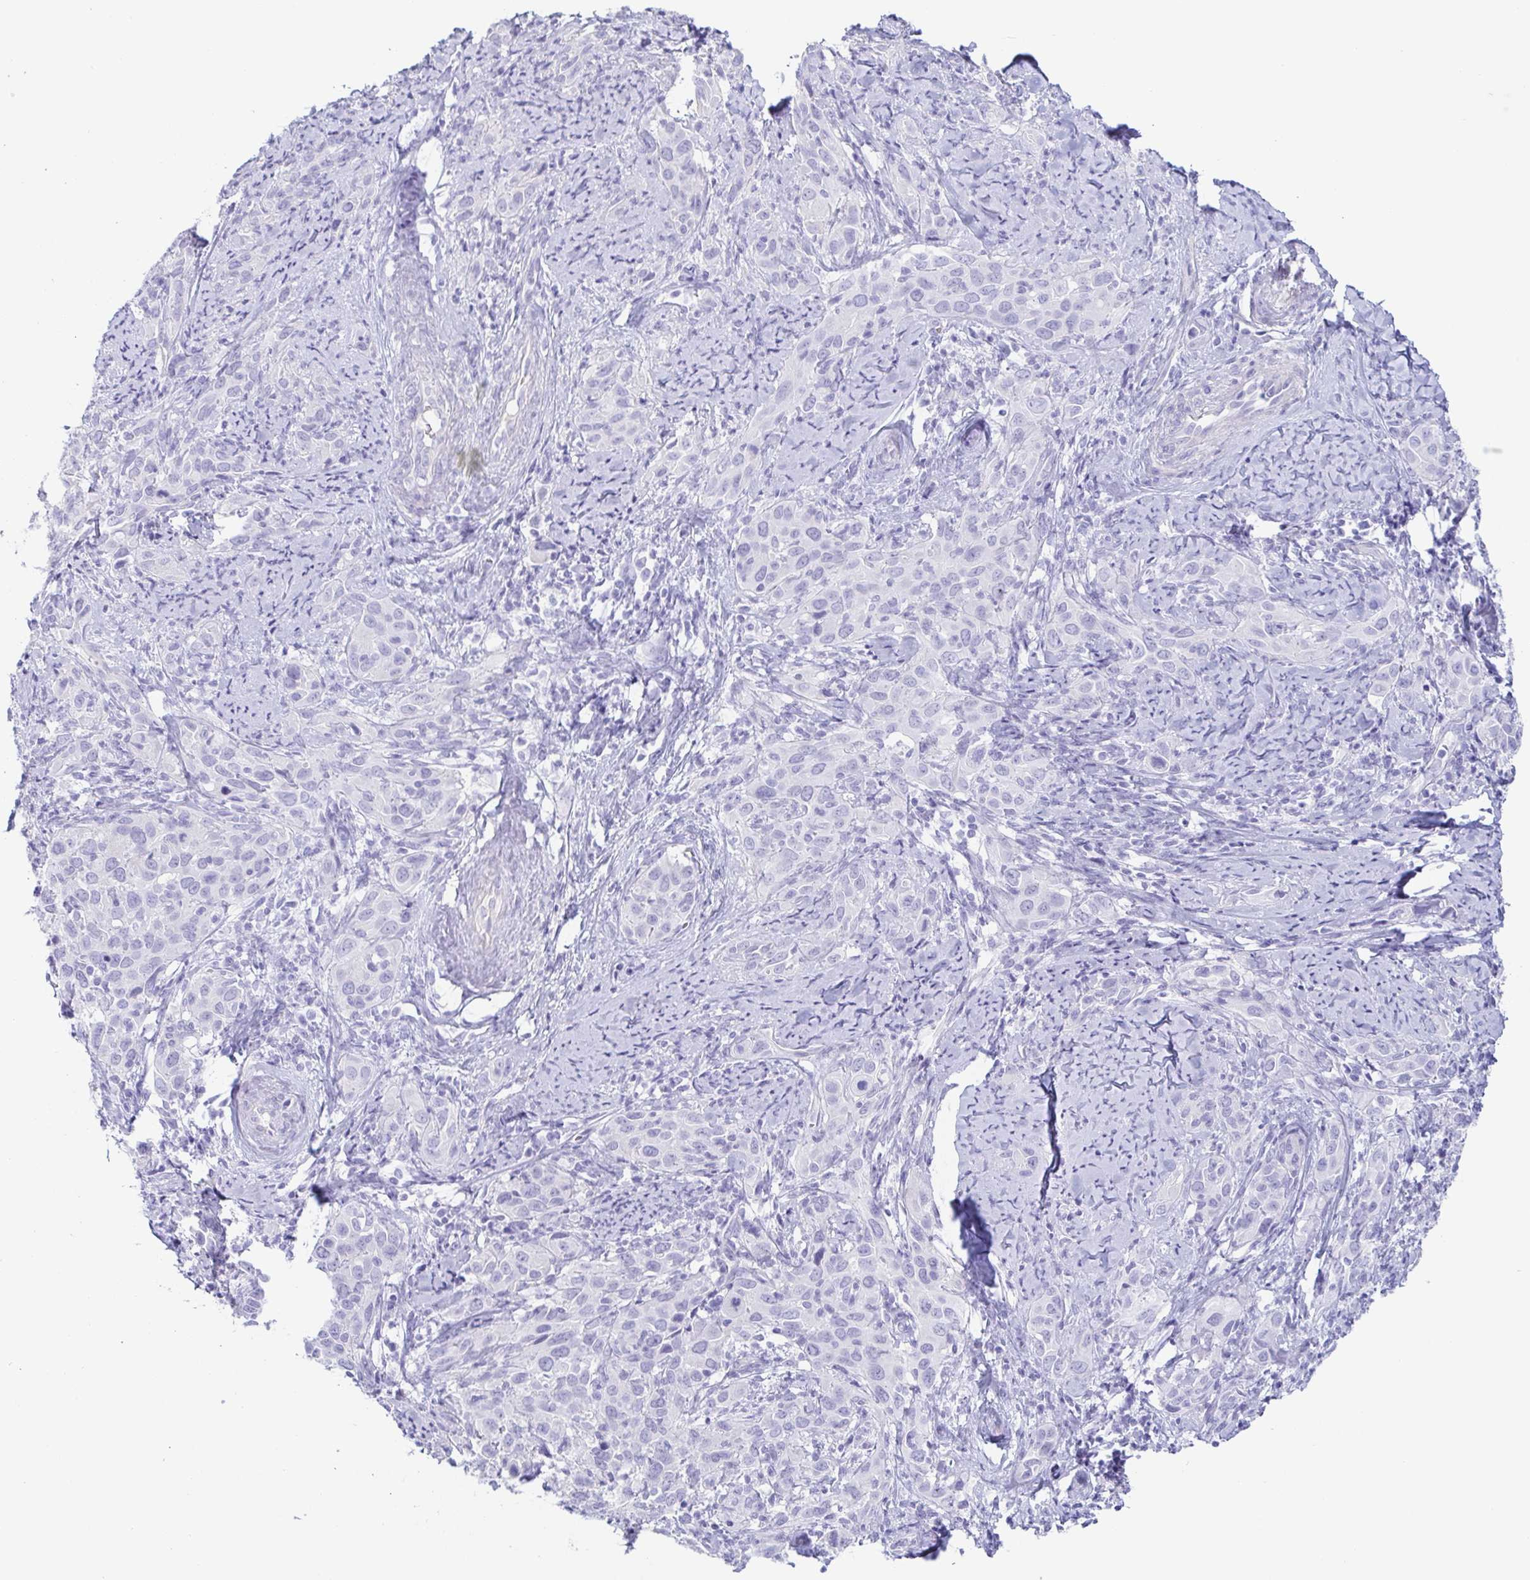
{"staining": {"intensity": "negative", "quantity": "none", "location": "none"}, "tissue": "cervical cancer", "cell_type": "Tumor cells", "image_type": "cancer", "snomed": [{"axis": "morphology", "description": "Squamous cell carcinoma, NOS"}, {"axis": "topography", "description": "Cervix"}], "caption": "This is an IHC histopathology image of human cervical squamous cell carcinoma. There is no positivity in tumor cells.", "gene": "PRR4", "patient": {"sex": "female", "age": 51}}